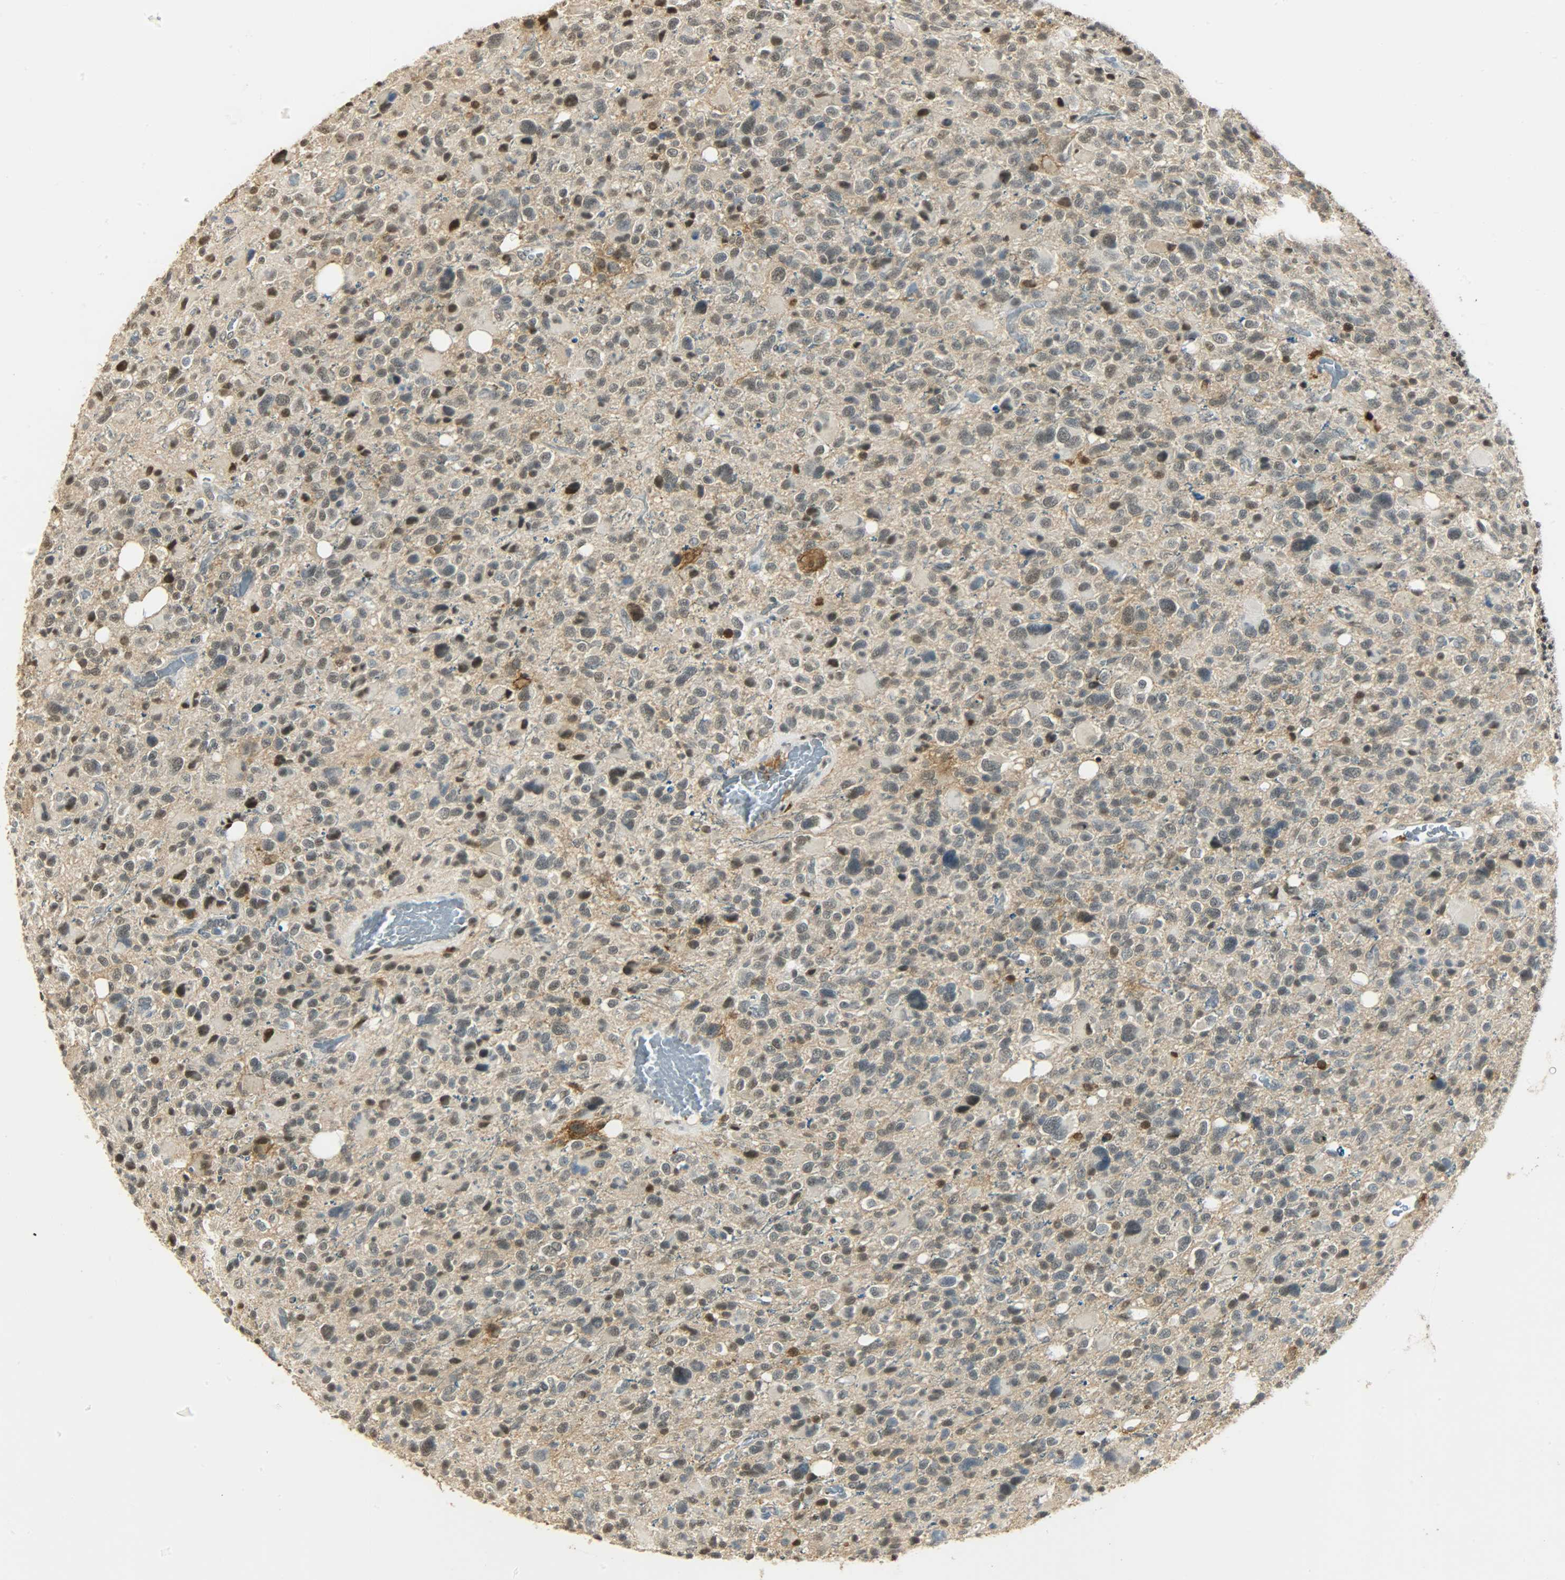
{"staining": {"intensity": "moderate", "quantity": "<25%", "location": "nuclear"}, "tissue": "glioma", "cell_type": "Tumor cells", "image_type": "cancer", "snomed": [{"axis": "morphology", "description": "Glioma, malignant, High grade"}, {"axis": "topography", "description": "Brain"}], "caption": "Immunohistochemistry staining of glioma, which reveals low levels of moderate nuclear positivity in approximately <25% of tumor cells indicating moderate nuclear protein expression. The staining was performed using DAB (brown) for protein detection and nuclei were counterstained in hematoxylin (blue).", "gene": "NGFR", "patient": {"sex": "male", "age": 48}}